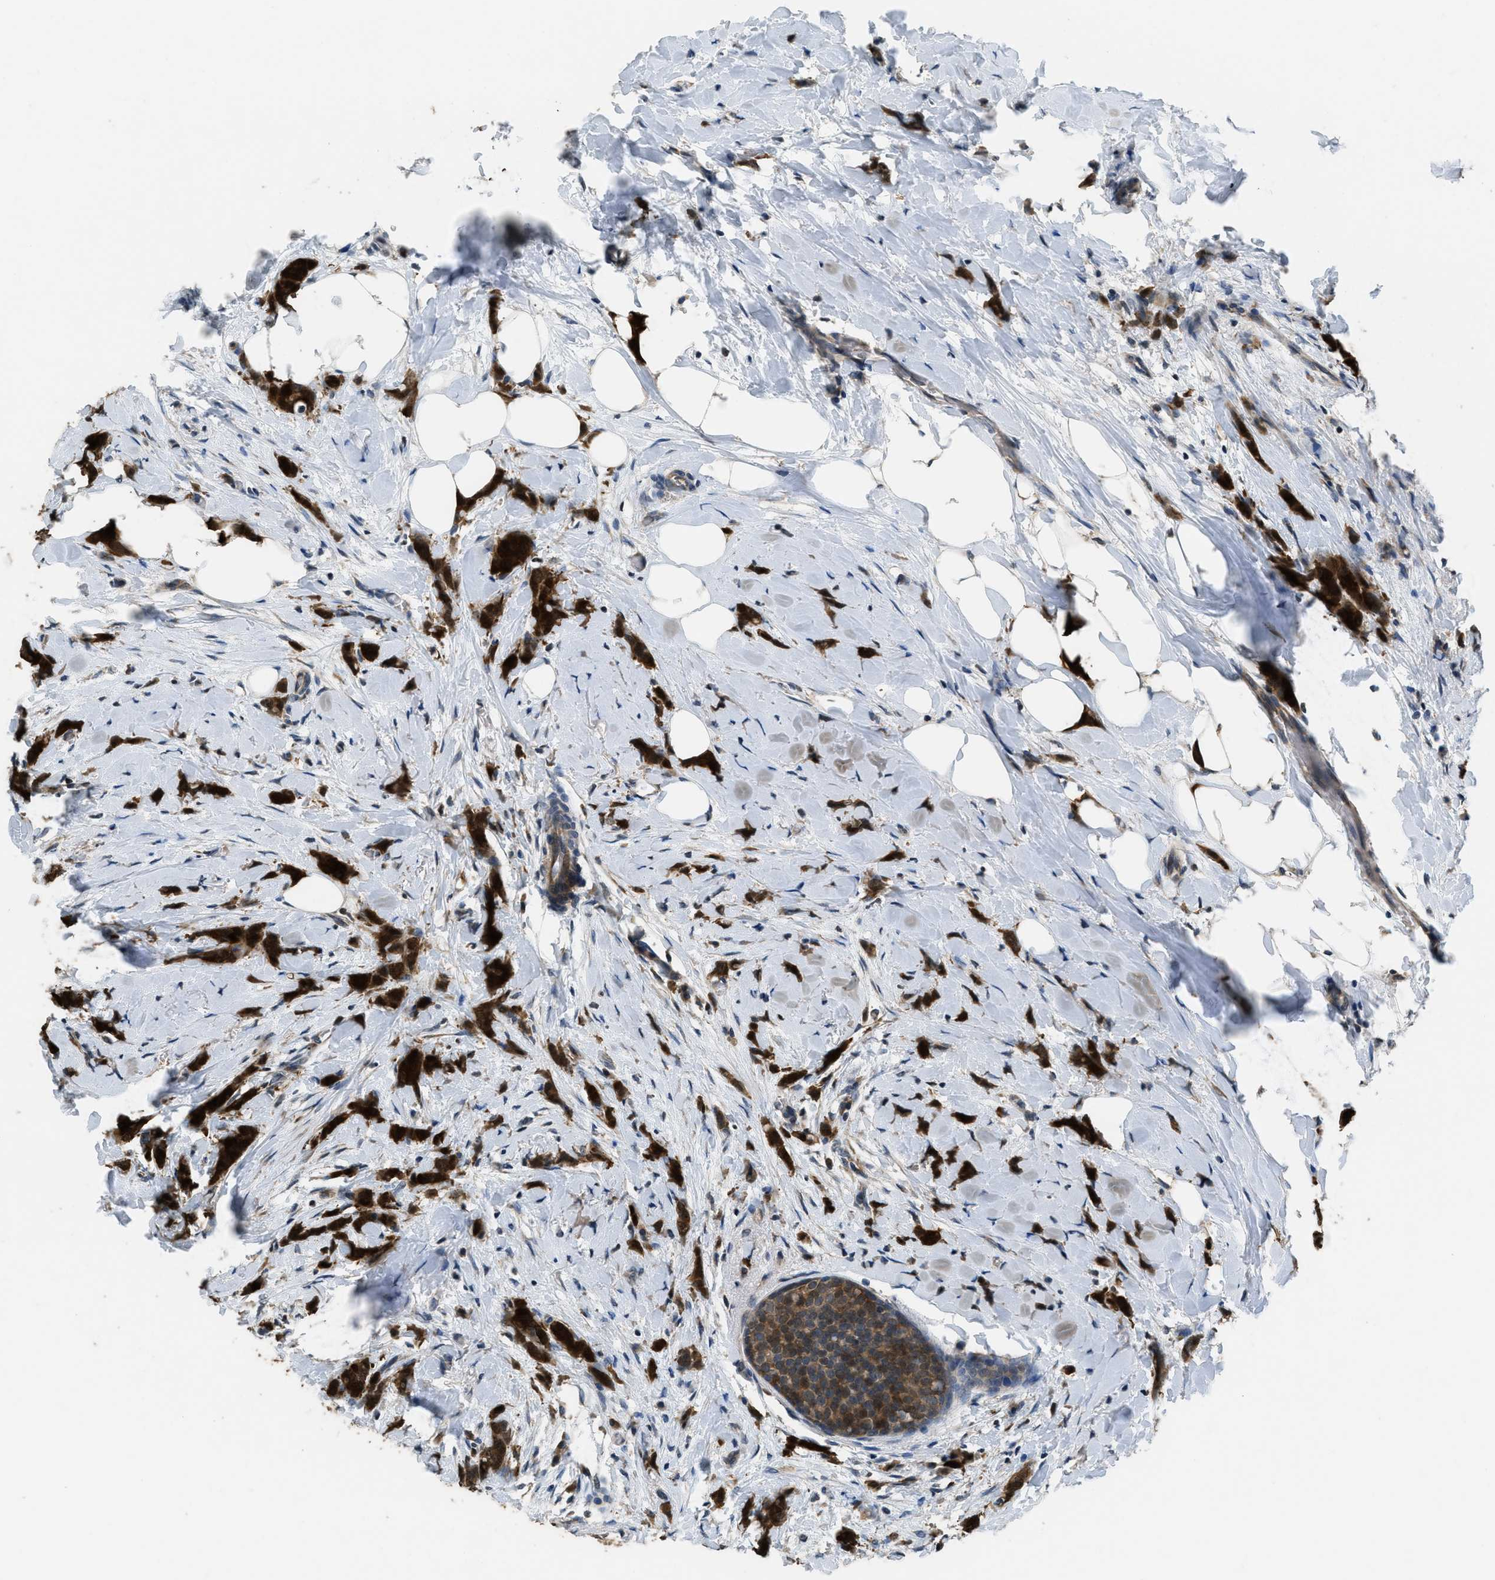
{"staining": {"intensity": "strong", "quantity": ">75%", "location": "cytoplasmic/membranous,nuclear"}, "tissue": "breast cancer", "cell_type": "Tumor cells", "image_type": "cancer", "snomed": [{"axis": "morphology", "description": "Lobular carcinoma, in situ"}, {"axis": "morphology", "description": "Lobular carcinoma"}, {"axis": "topography", "description": "Breast"}], "caption": "This is an image of IHC staining of breast cancer (lobular carcinoma in situ), which shows strong expression in the cytoplasmic/membranous and nuclear of tumor cells.", "gene": "NAT1", "patient": {"sex": "female", "age": 41}}